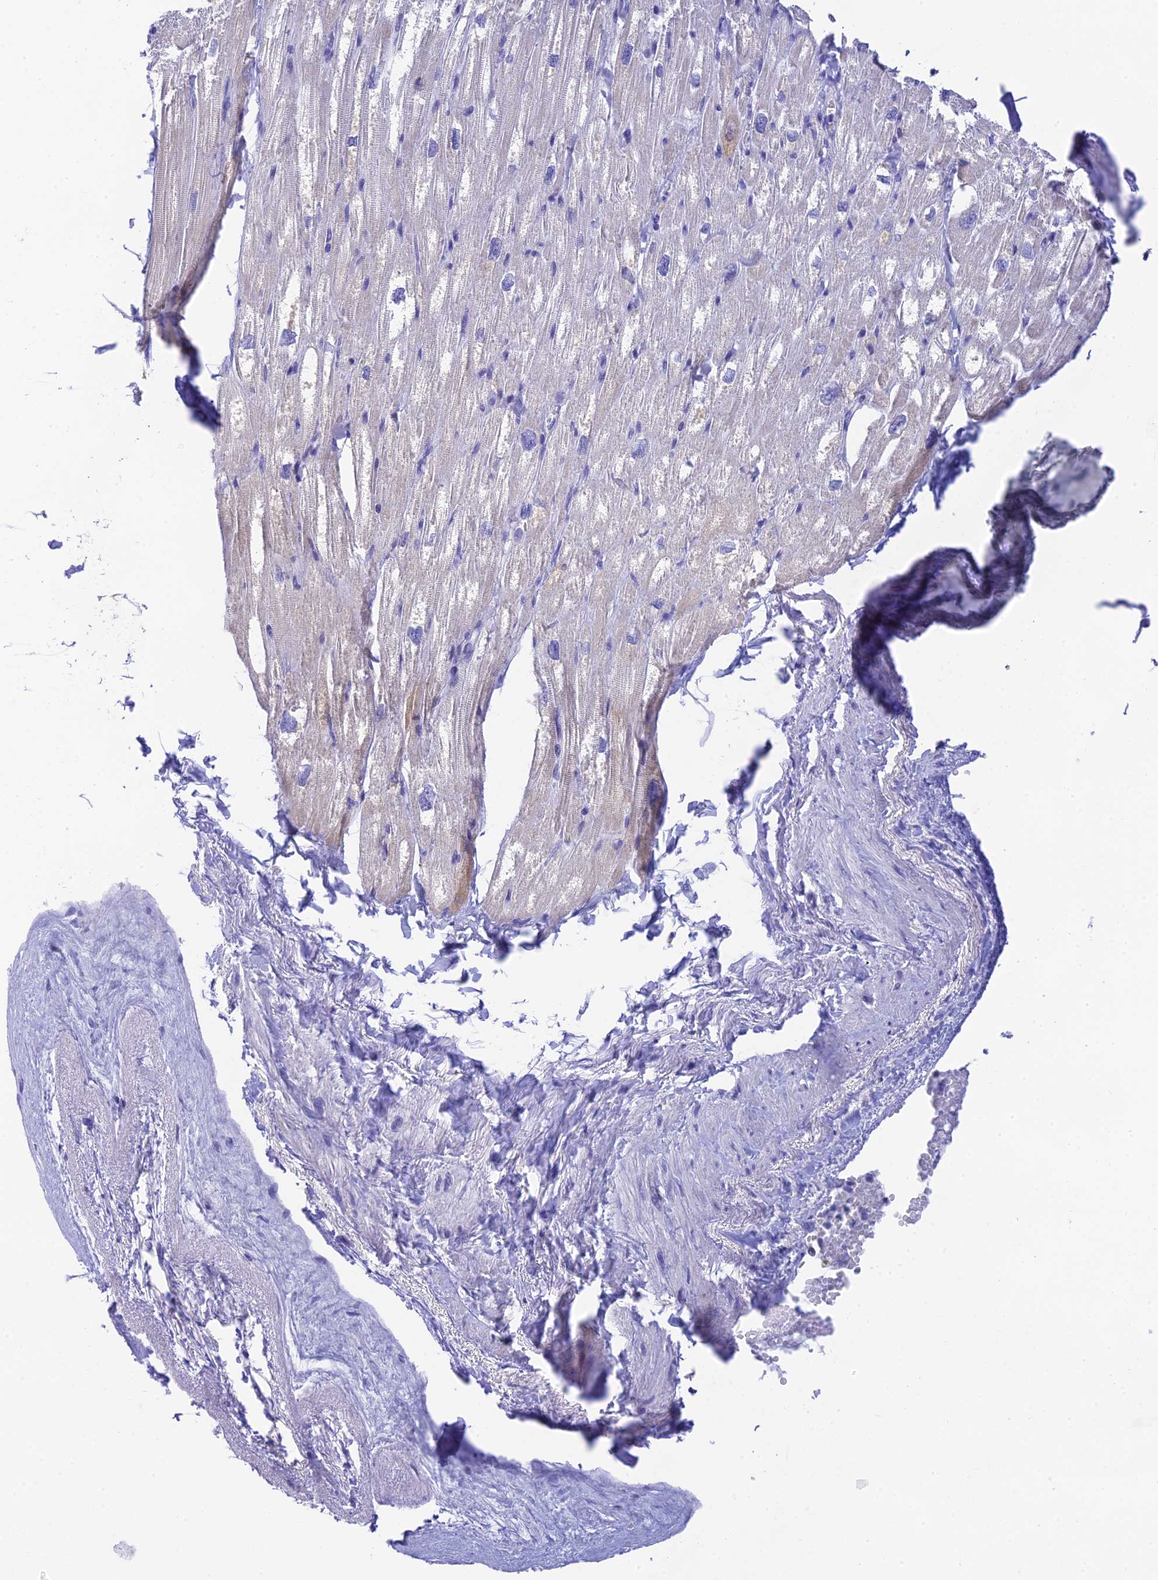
{"staining": {"intensity": "negative", "quantity": "none", "location": "none"}, "tissue": "heart muscle", "cell_type": "Cardiomyocytes", "image_type": "normal", "snomed": [{"axis": "morphology", "description": "Normal tissue, NOS"}, {"axis": "topography", "description": "Heart"}], "caption": "Immunohistochemical staining of unremarkable heart muscle displays no significant staining in cardiomyocytes.", "gene": "KDELR3", "patient": {"sex": "male", "age": 50}}